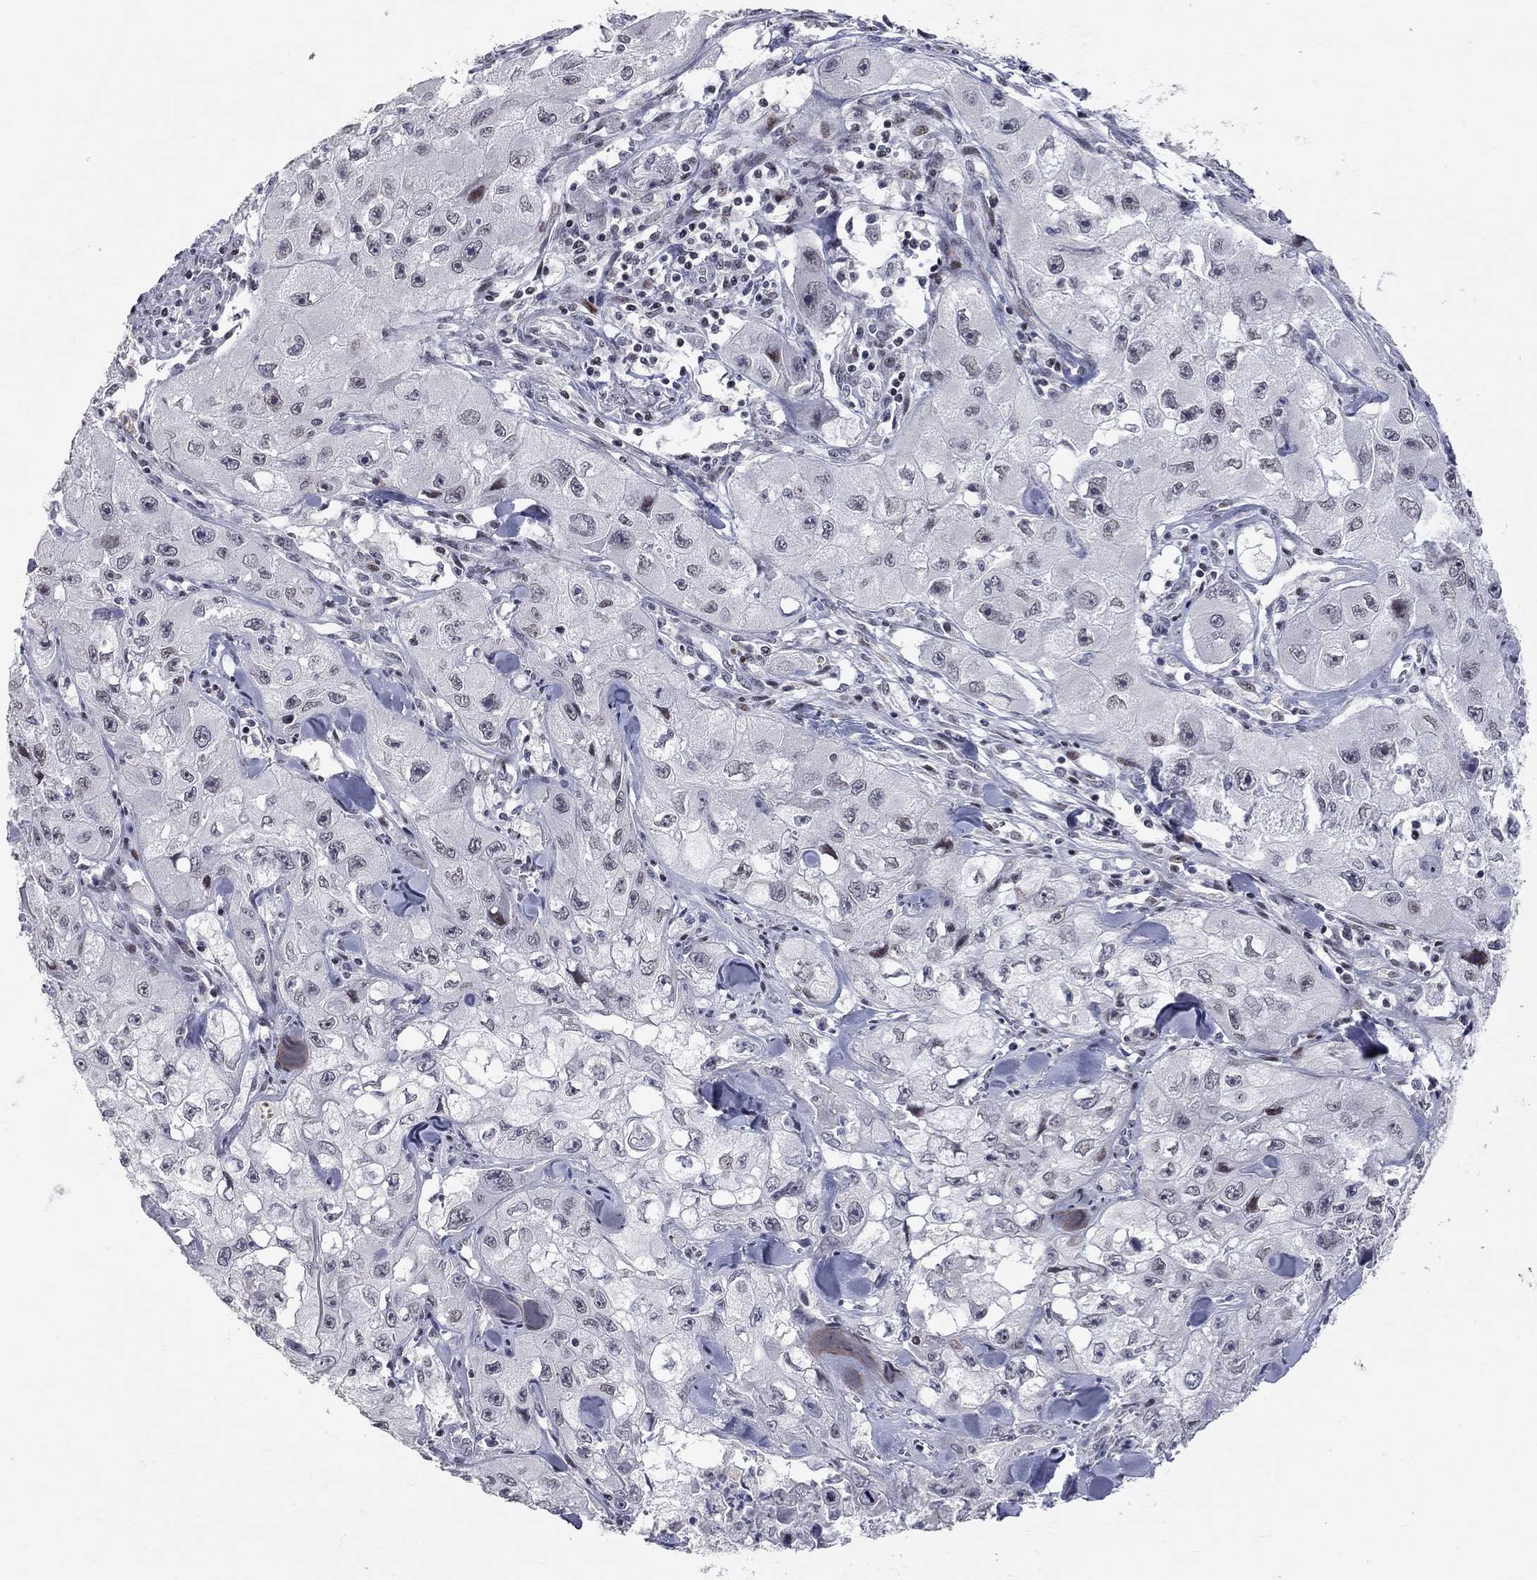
{"staining": {"intensity": "negative", "quantity": "none", "location": "none"}, "tissue": "skin cancer", "cell_type": "Tumor cells", "image_type": "cancer", "snomed": [{"axis": "morphology", "description": "Squamous cell carcinoma, NOS"}, {"axis": "topography", "description": "Skin"}, {"axis": "topography", "description": "Subcutis"}], "caption": "IHC of skin cancer exhibits no staining in tumor cells.", "gene": "HDAC3", "patient": {"sex": "male", "age": 73}}